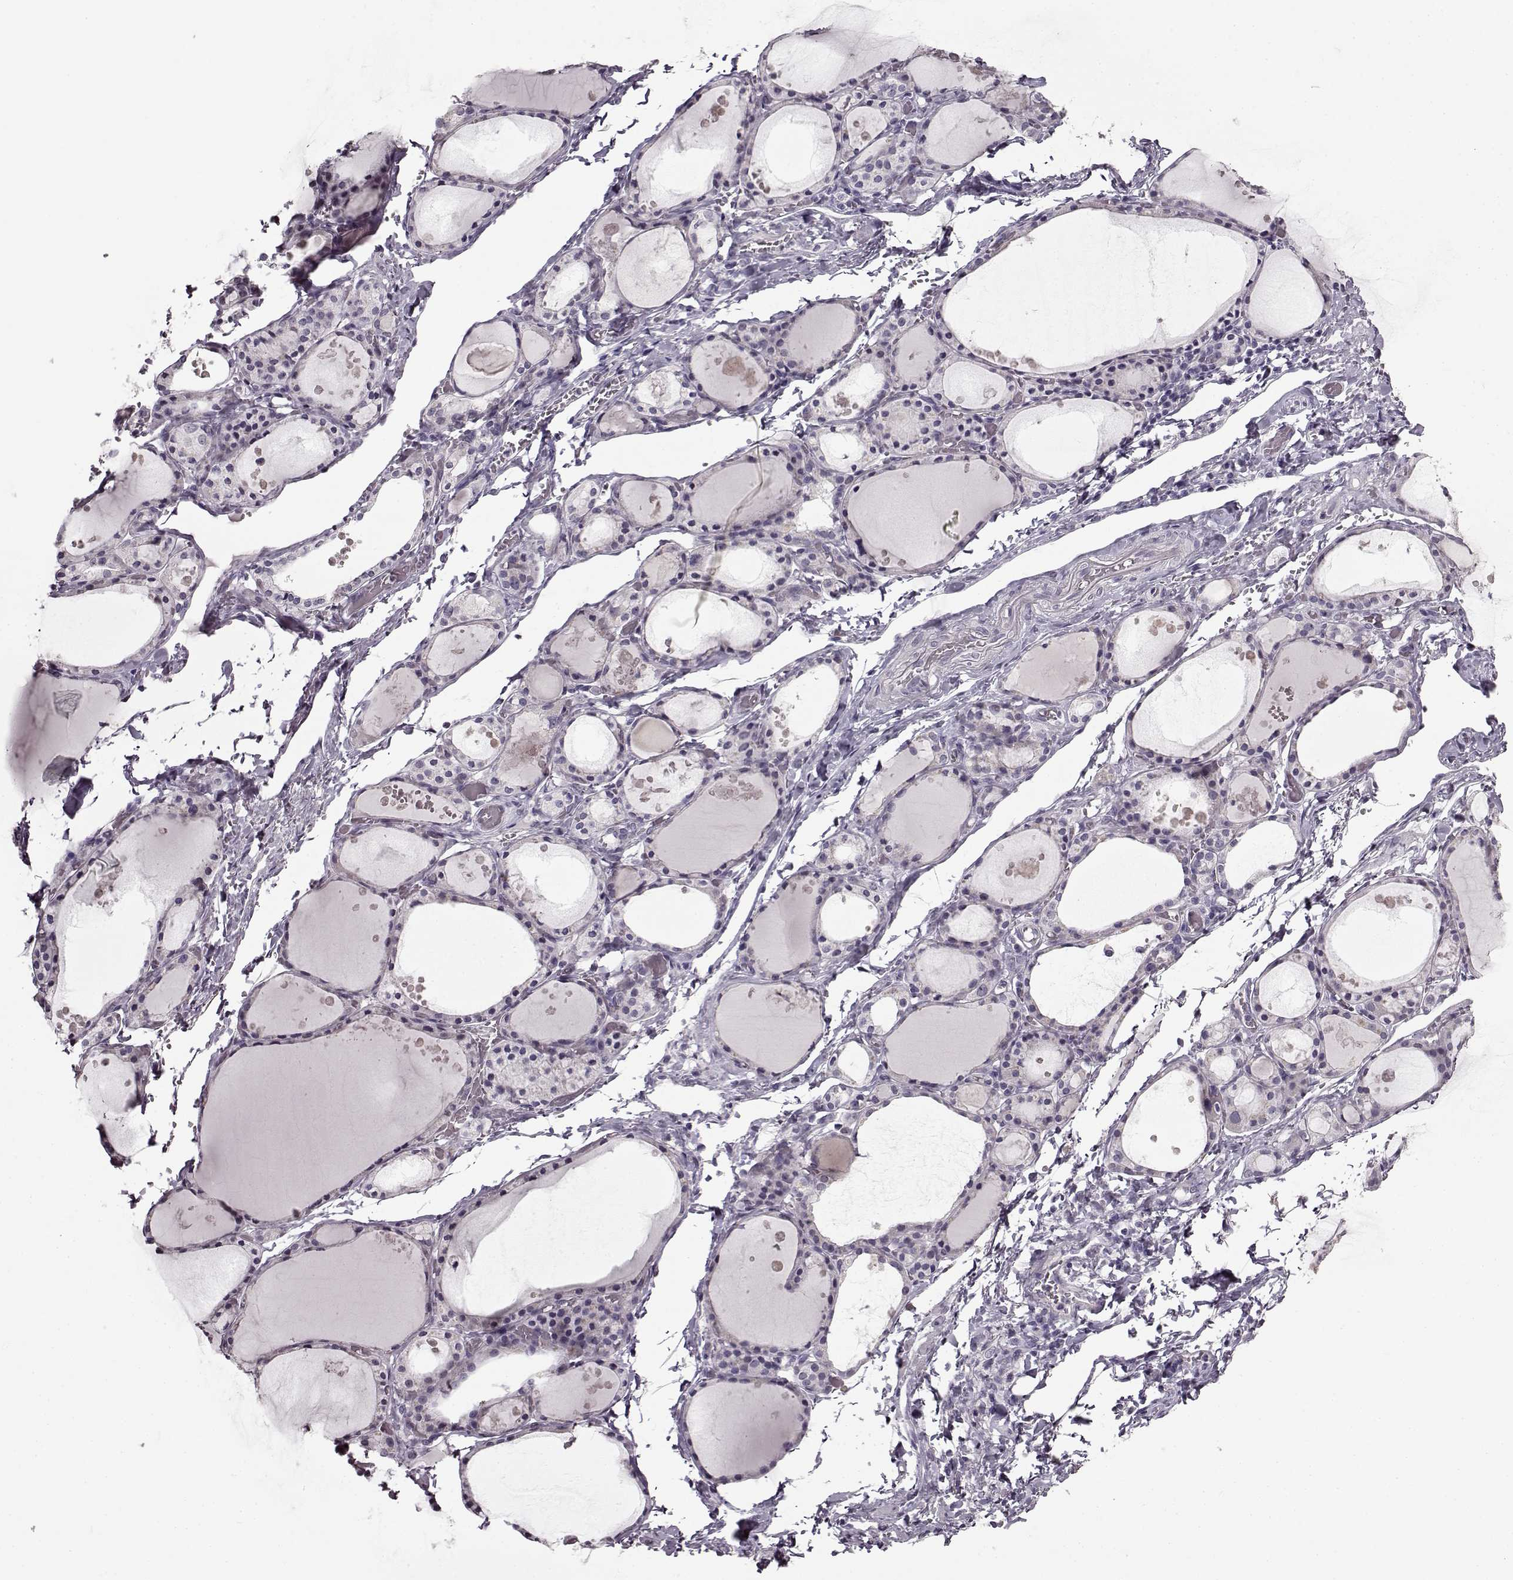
{"staining": {"intensity": "negative", "quantity": "none", "location": "none"}, "tissue": "thyroid gland", "cell_type": "Glandular cells", "image_type": "normal", "snomed": [{"axis": "morphology", "description": "Normal tissue, NOS"}, {"axis": "topography", "description": "Thyroid gland"}], "caption": "This is a histopathology image of immunohistochemistry (IHC) staining of unremarkable thyroid gland, which shows no staining in glandular cells.", "gene": "FSHB", "patient": {"sex": "male", "age": 68}}